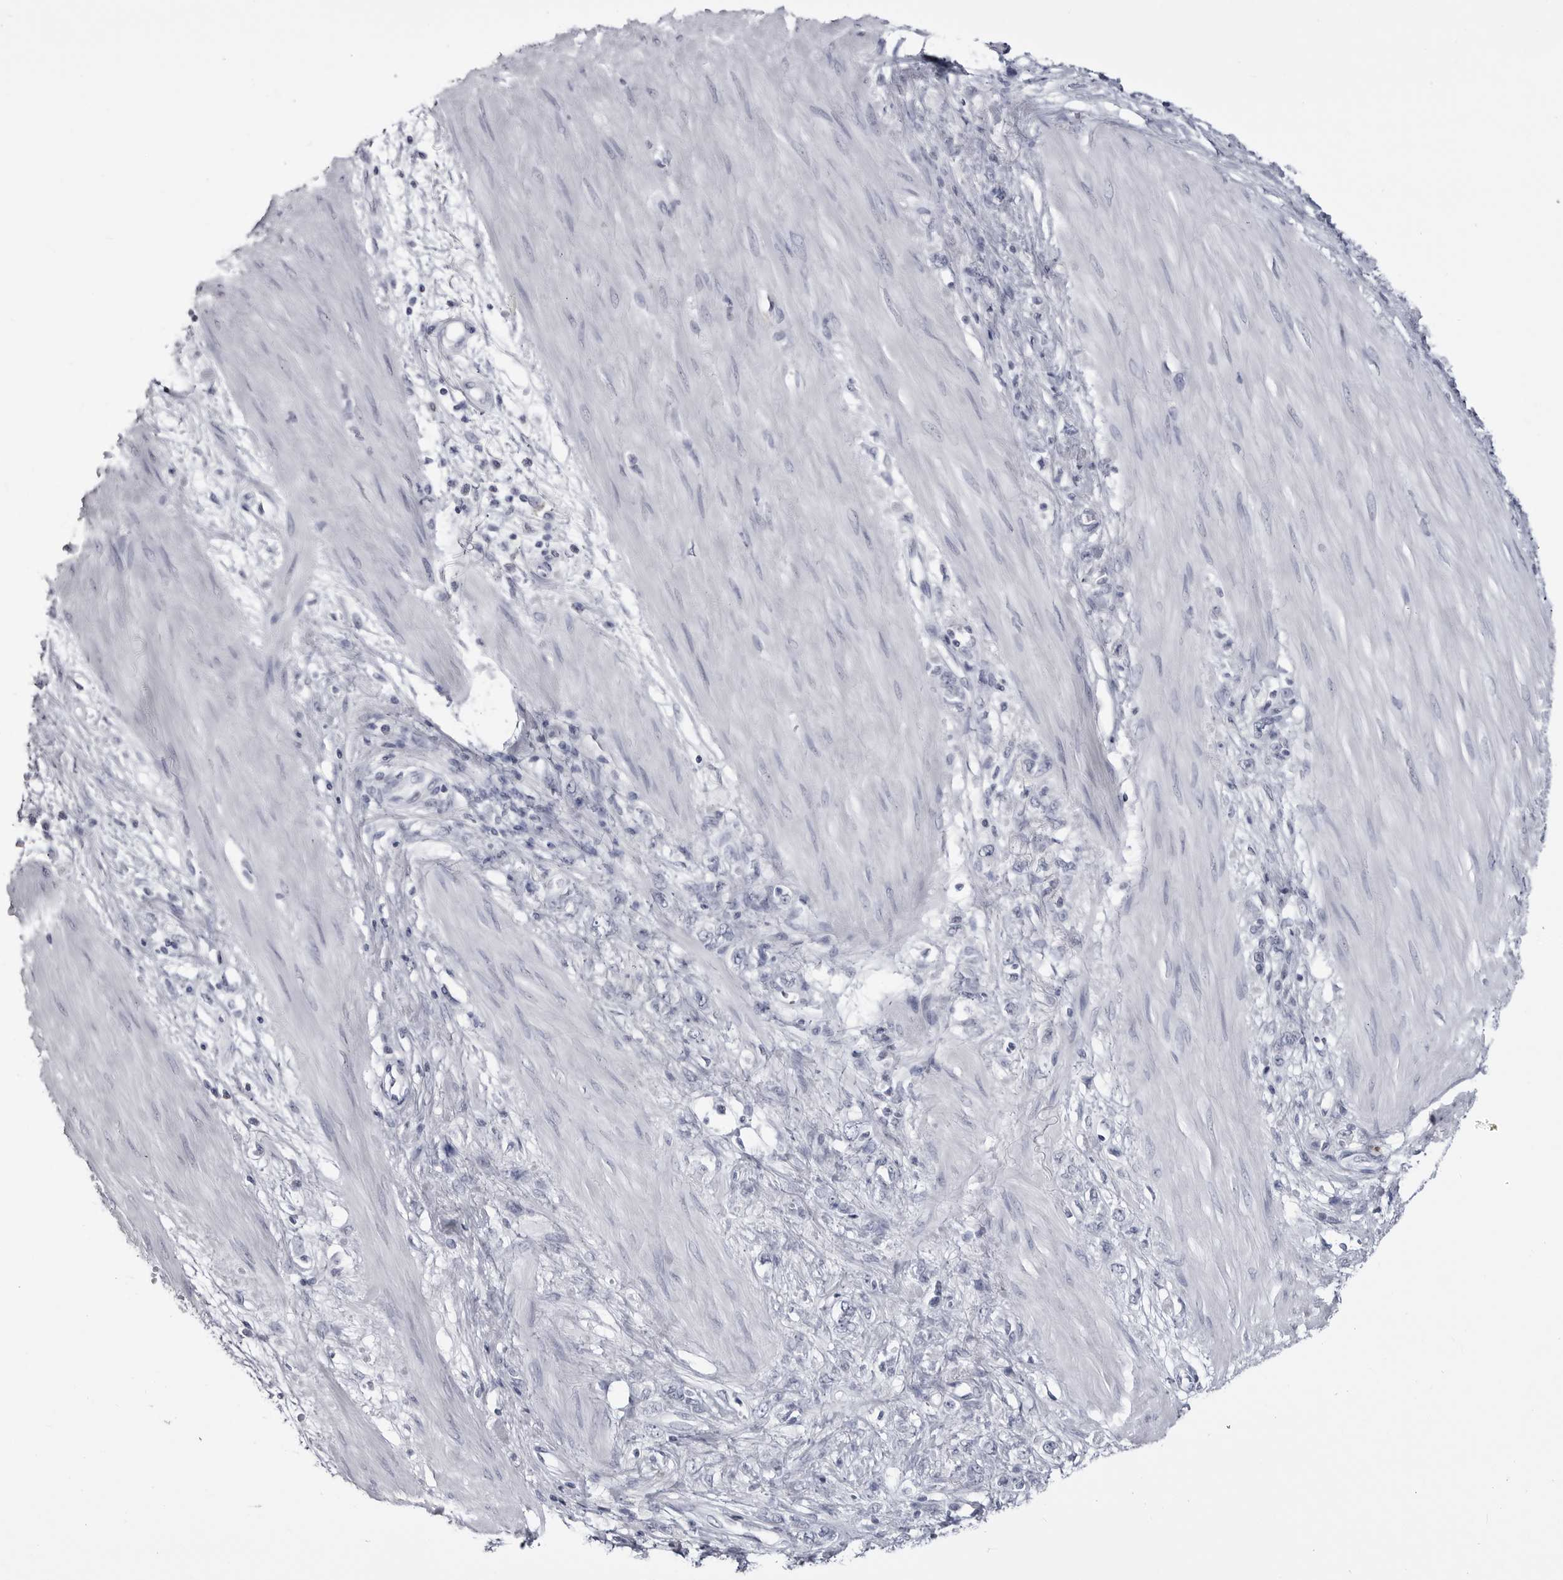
{"staining": {"intensity": "negative", "quantity": "none", "location": "none"}, "tissue": "stomach cancer", "cell_type": "Tumor cells", "image_type": "cancer", "snomed": [{"axis": "morphology", "description": "Adenocarcinoma, NOS"}, {"axis": "topography", "description": "Stomach"}], "caption": "DAB immunohistochemical staining of human stomach cancer reveals no significant expression in tumor cells.", "gene": "STAP2", "patient": {"sex": "female", "age": 76}}